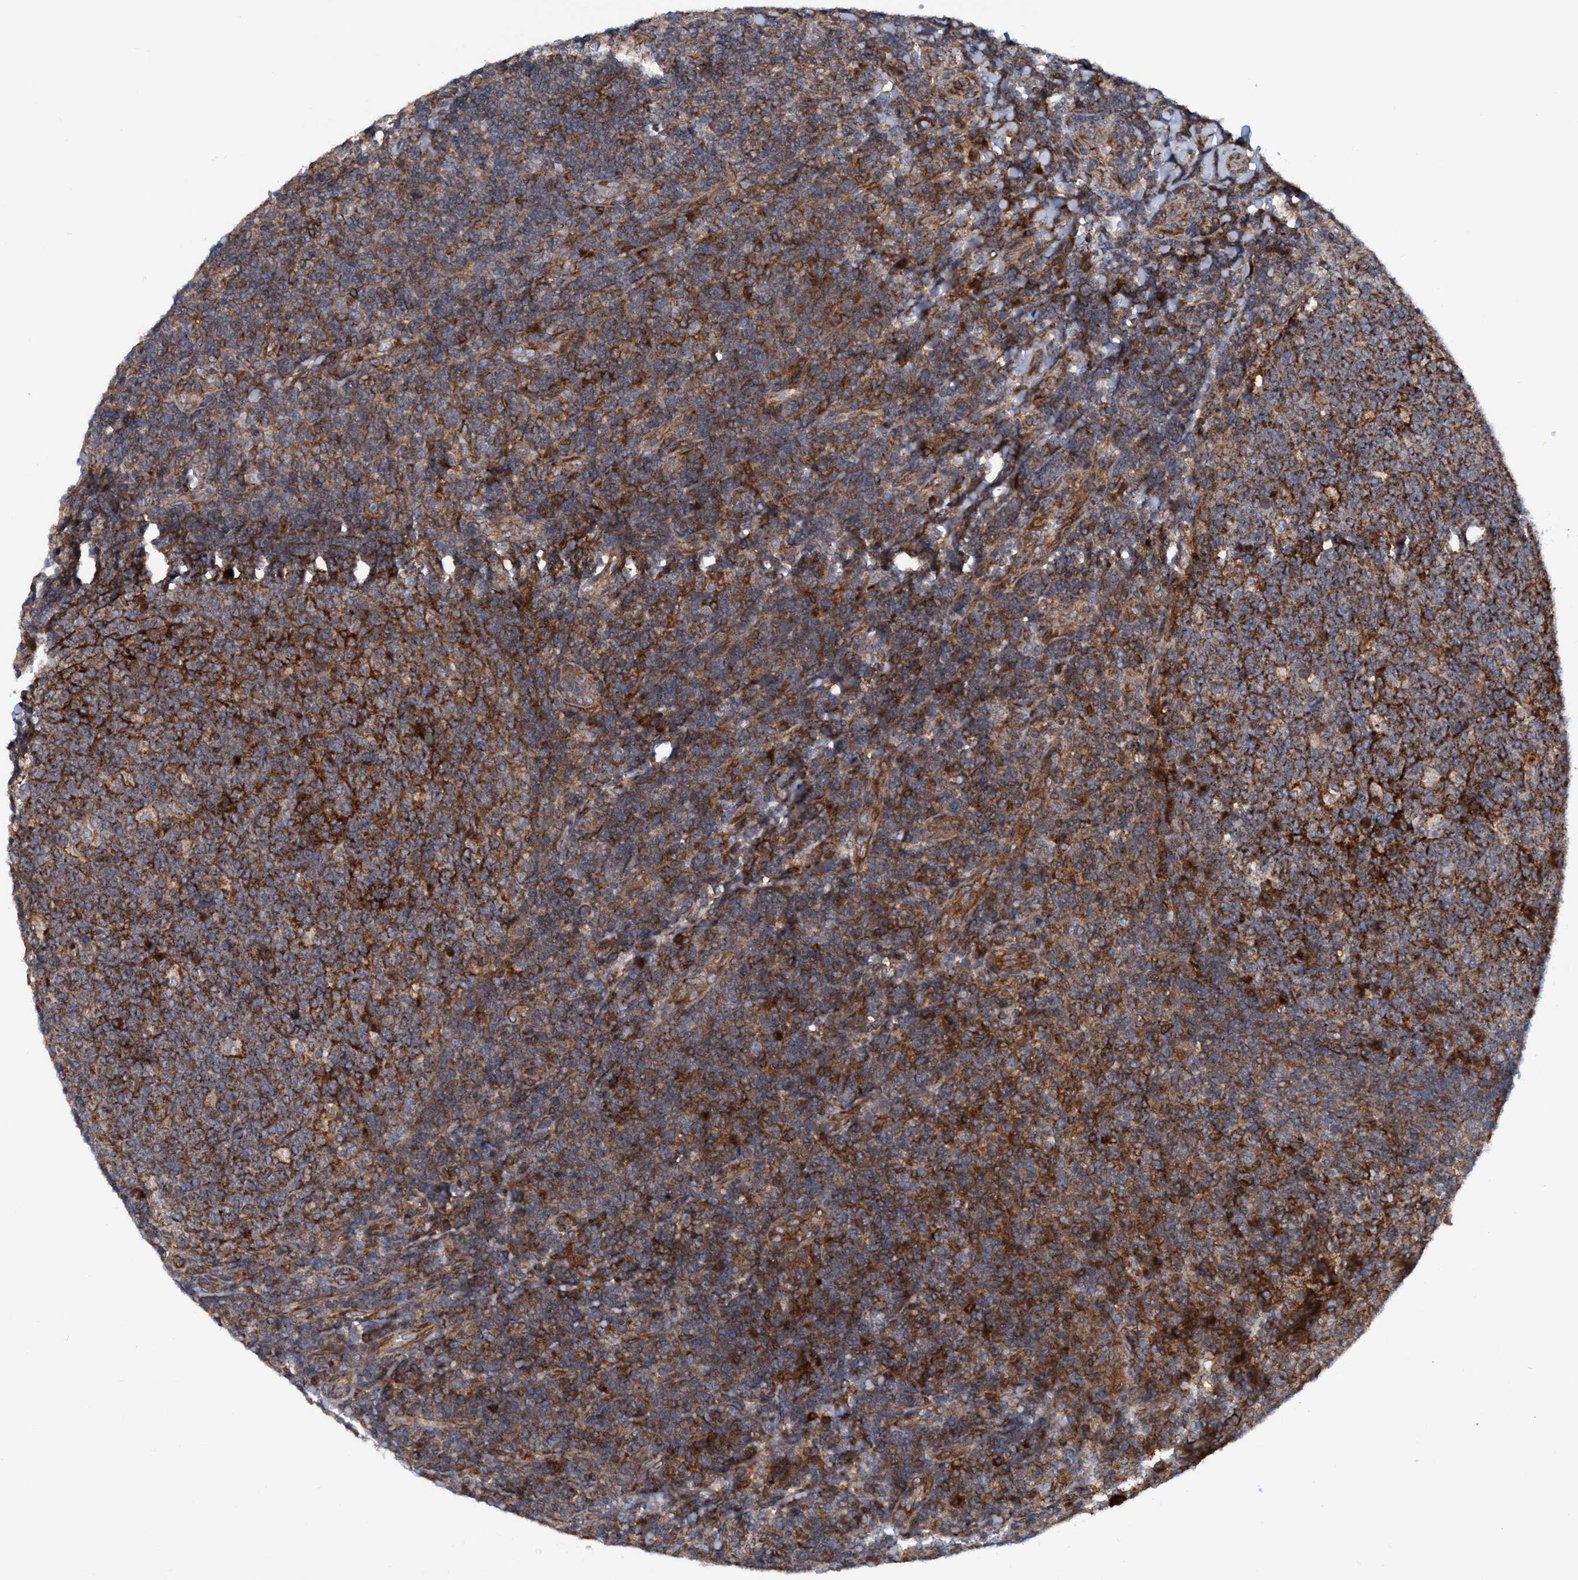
{"staining": {"intensity": "strong", "quantity": ">75%", "location": "cytoplasmic/membranous"}, "tissue": "tonsil", "cell_type": "Germinal center cells", "image_type": "normal", "snomed": [{"axis": "morphology", "description": "Normal tissue, NOS"}, {"axis": "topography", "description": "Tonsil"}], "caption": "DAB immunohistochemical staining of benign human tonsil reveals strong cytoplasmic/membranous protein expression in approximately >75% of germinal center cells. The staining is performed using DAB brown chromogen to label protein expression. The nuclei are counter-stained blue using hematoxylin.", "gene": "SLC16A3", "patient": {"sex": "male", "age": 17}}